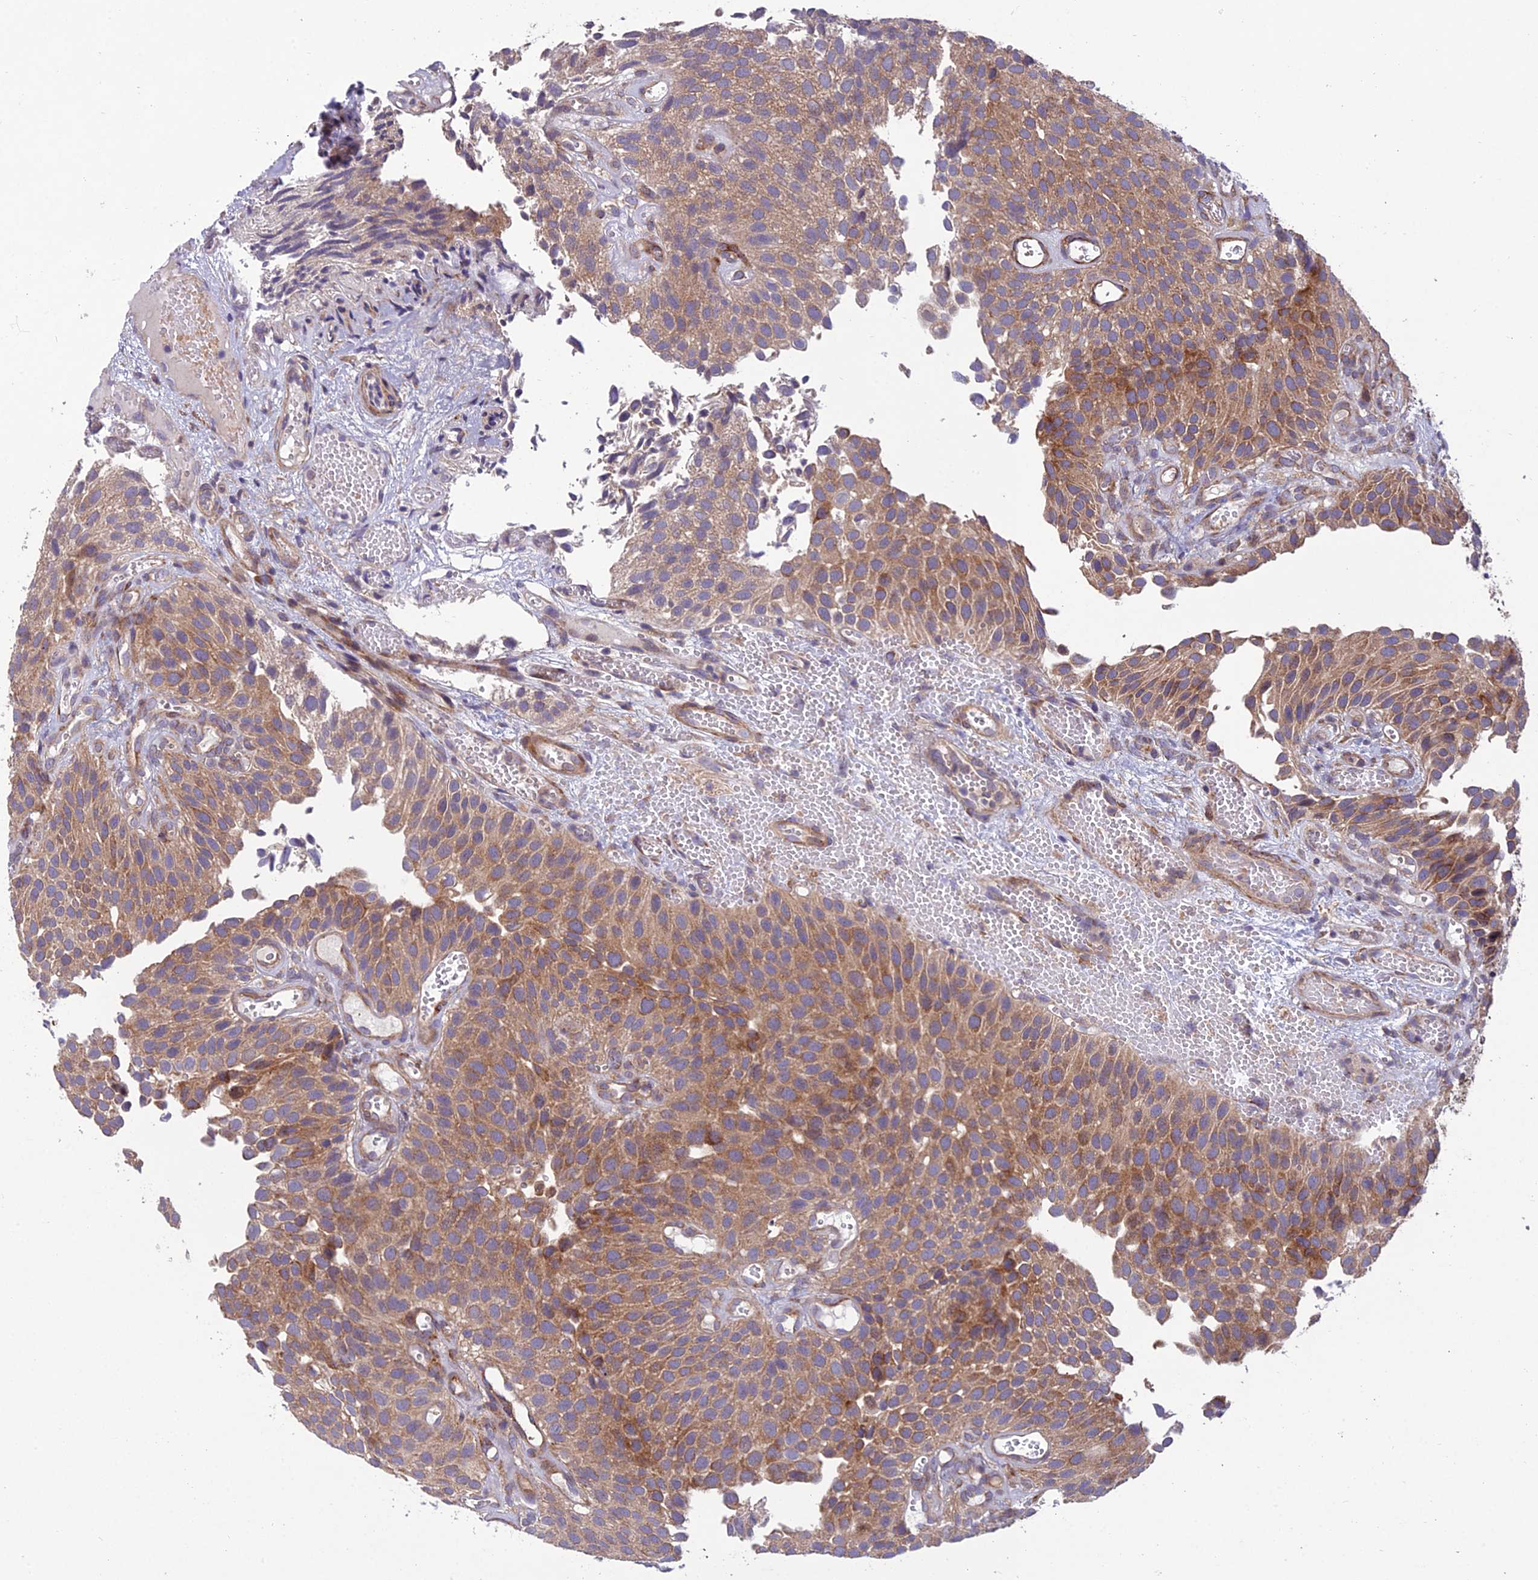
{"staining": {"intensity": "moderate", "quantity": ">75%", "location": "cytoplasmic/membranous"}, "tissue": "urothelial cancer", "cell_type": "Tumor cells", "image_type": "cancer", "snomed": [{"axis": "morphology", "description": "Urothelial carcinoma, Low grade"}, {"axis": "topography", "description": "Urinary bladder"}], "caption": "Immunohistochemistry (IHC) of human urothelial cancer demonstrates medium levels of moderate cytoplasmic/membranous expression in about >75% of tumor cells.", "gene": "CENPL", "patient": {"sex": "male", "age": 89}}